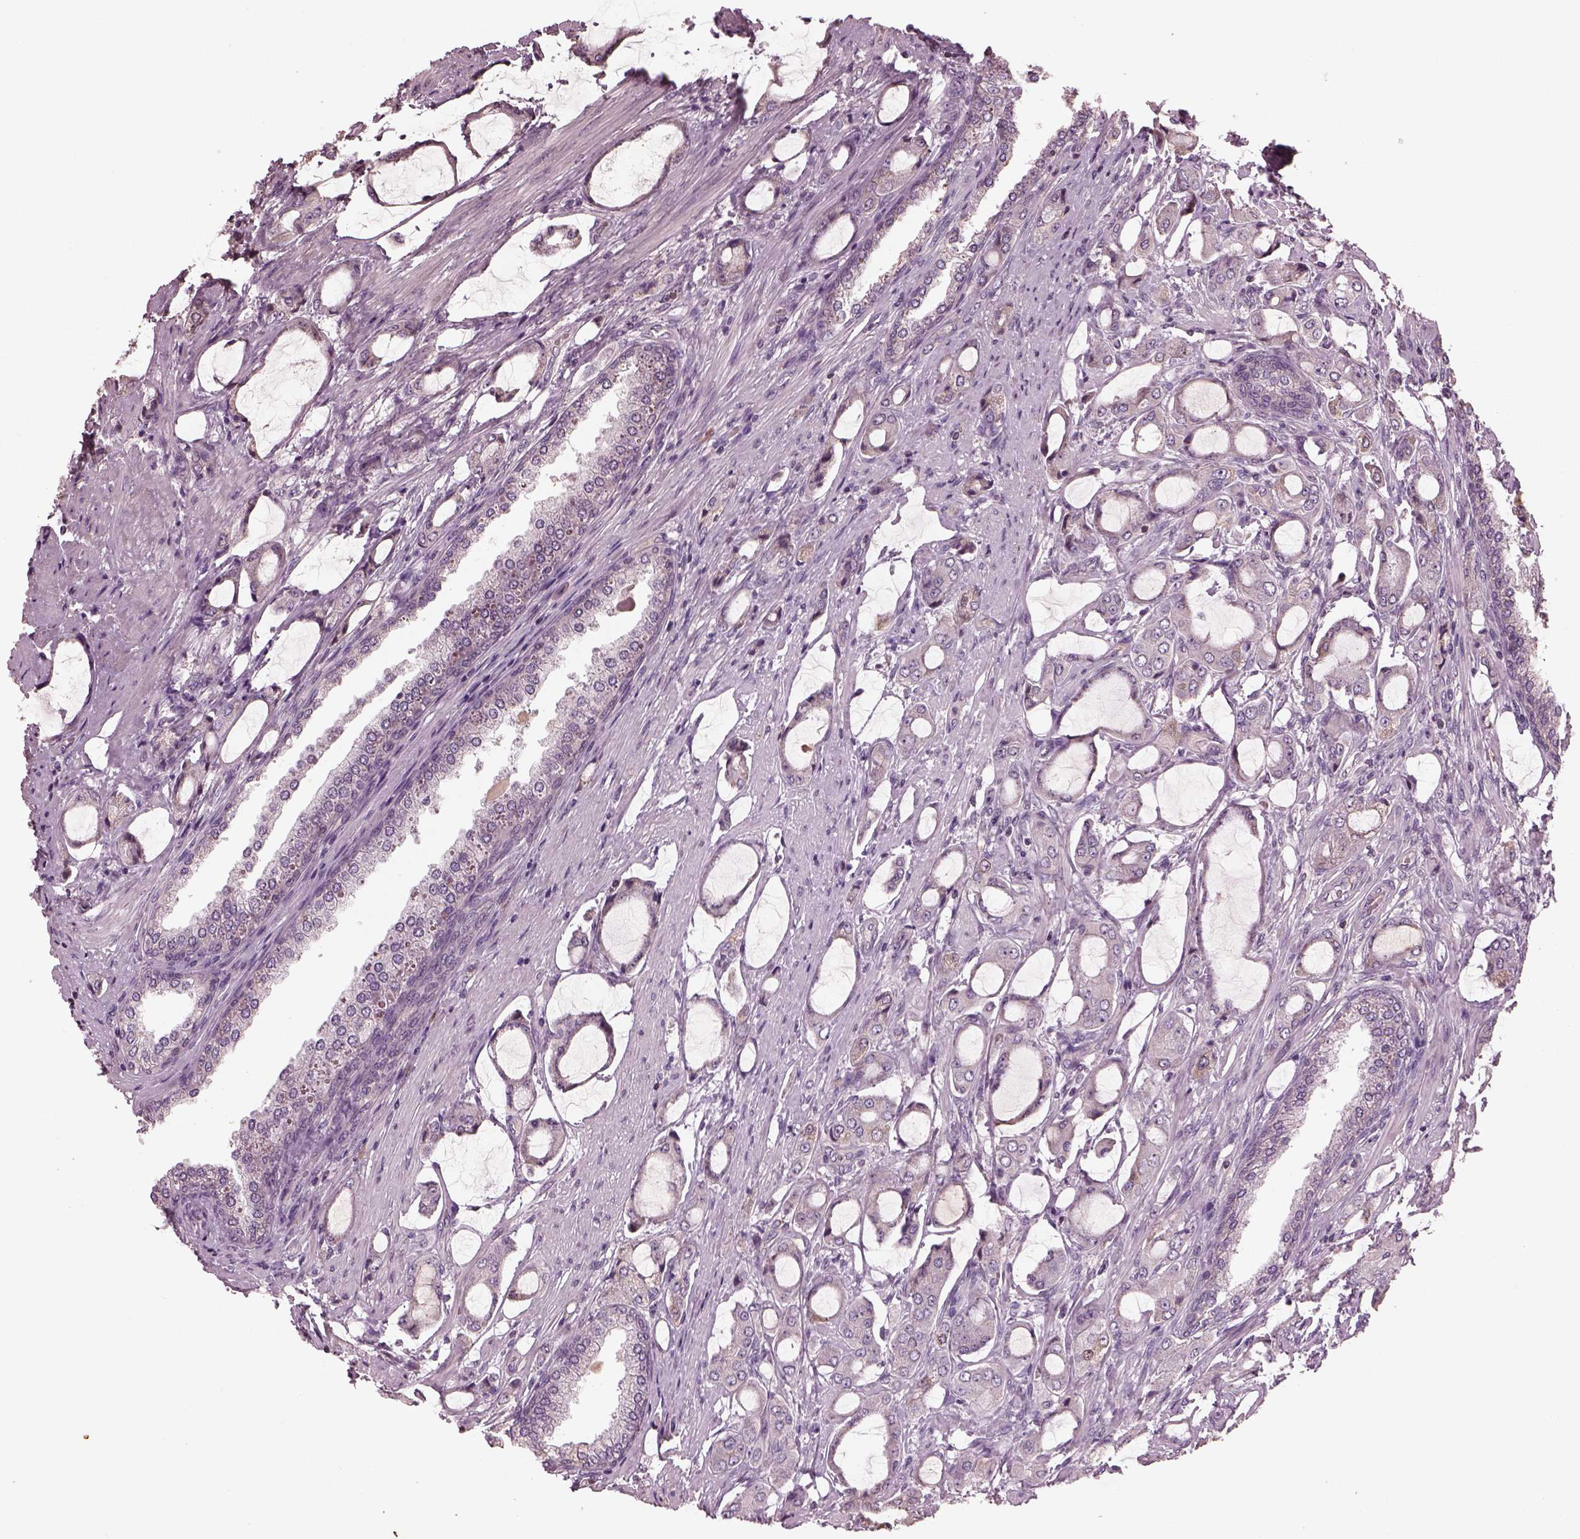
{"staining": {"intensity": "negative", "quantity": "none", "location": "none"}, "tissue": "prostate cancer", "cell_type": "Tumor cells", "image_type": "cancer", "snomed": [{"axis": "morphology", "description": "Adenocarcinoma, NOS"}, {"axis": "topography", "description": "Prostate"}], "caption": "There is no significant positivity in tumor cells of prostate cancer (adenocarcinoma). (Stains: DAB (3,3'-diaminobenzidine) immunohistochemistry with hematoxylin counter stain, Microscopy: brightfield microscopy at high magnification).", "gene": "PTX4", "patient": {"sex": "male", "age": 63}}